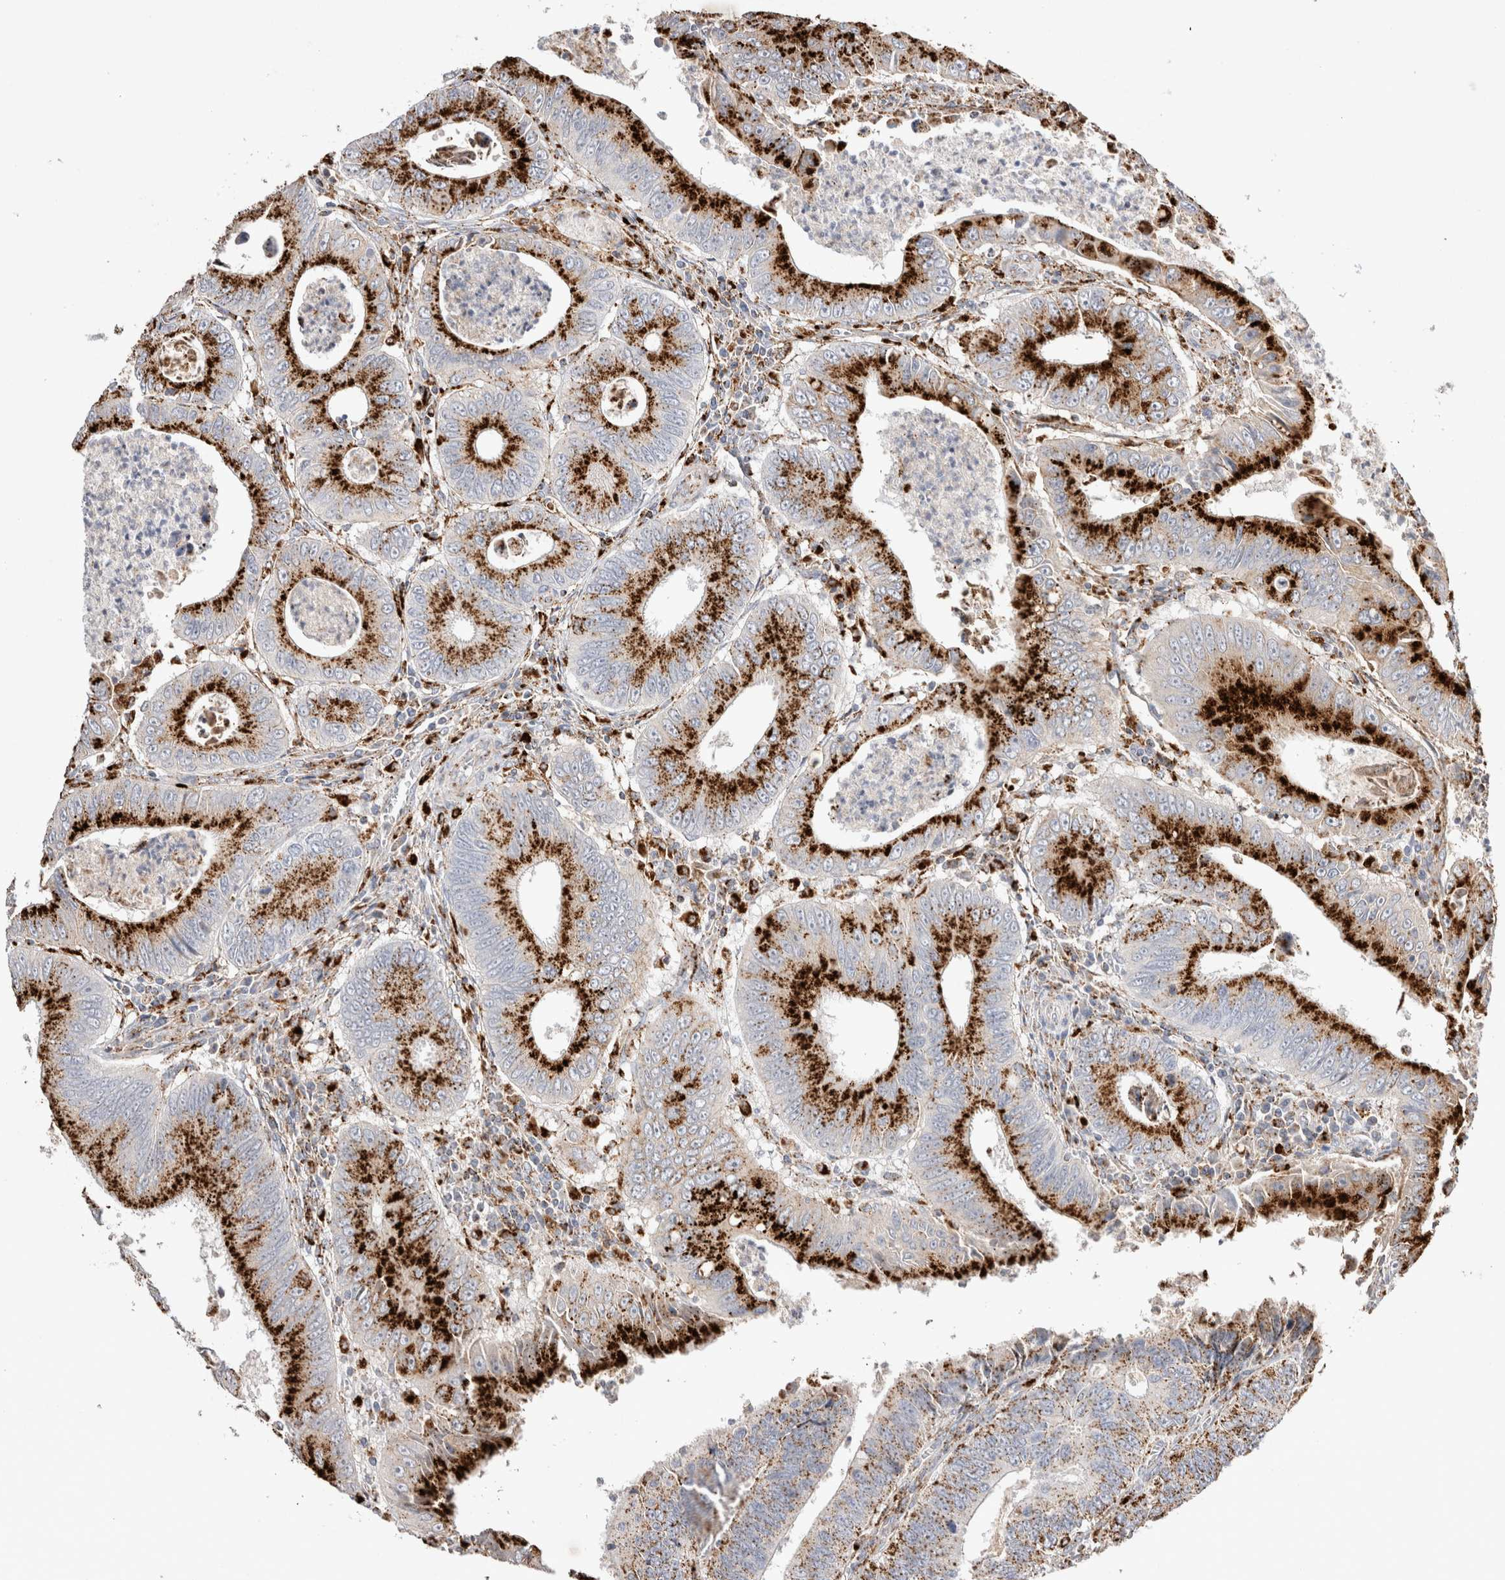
{"staining": {"intensity": "strong", "quantity": ">75%", "location": "cytoplasmic/membranous"}, "tissue": "colorectal cancer", "cell_type": "Tumor cells", "image_type": "cancer", "snomed": [{"axis": "morphology", "description": "Inflammation, NOS"}, {"axis": "morphology", "description": "Adenocarcinoma, NOS"}, {"axis": "topography", "description": "Colon"}], "caption": "The image displays immunohistochemical staining of colorectal adenocarcinoma. There is strong cytoplasmic/membranous positivity is seen in about >75% of tumor cells.", "gene": "CTSA", "patient": {"sex": "male", "age": 72}}